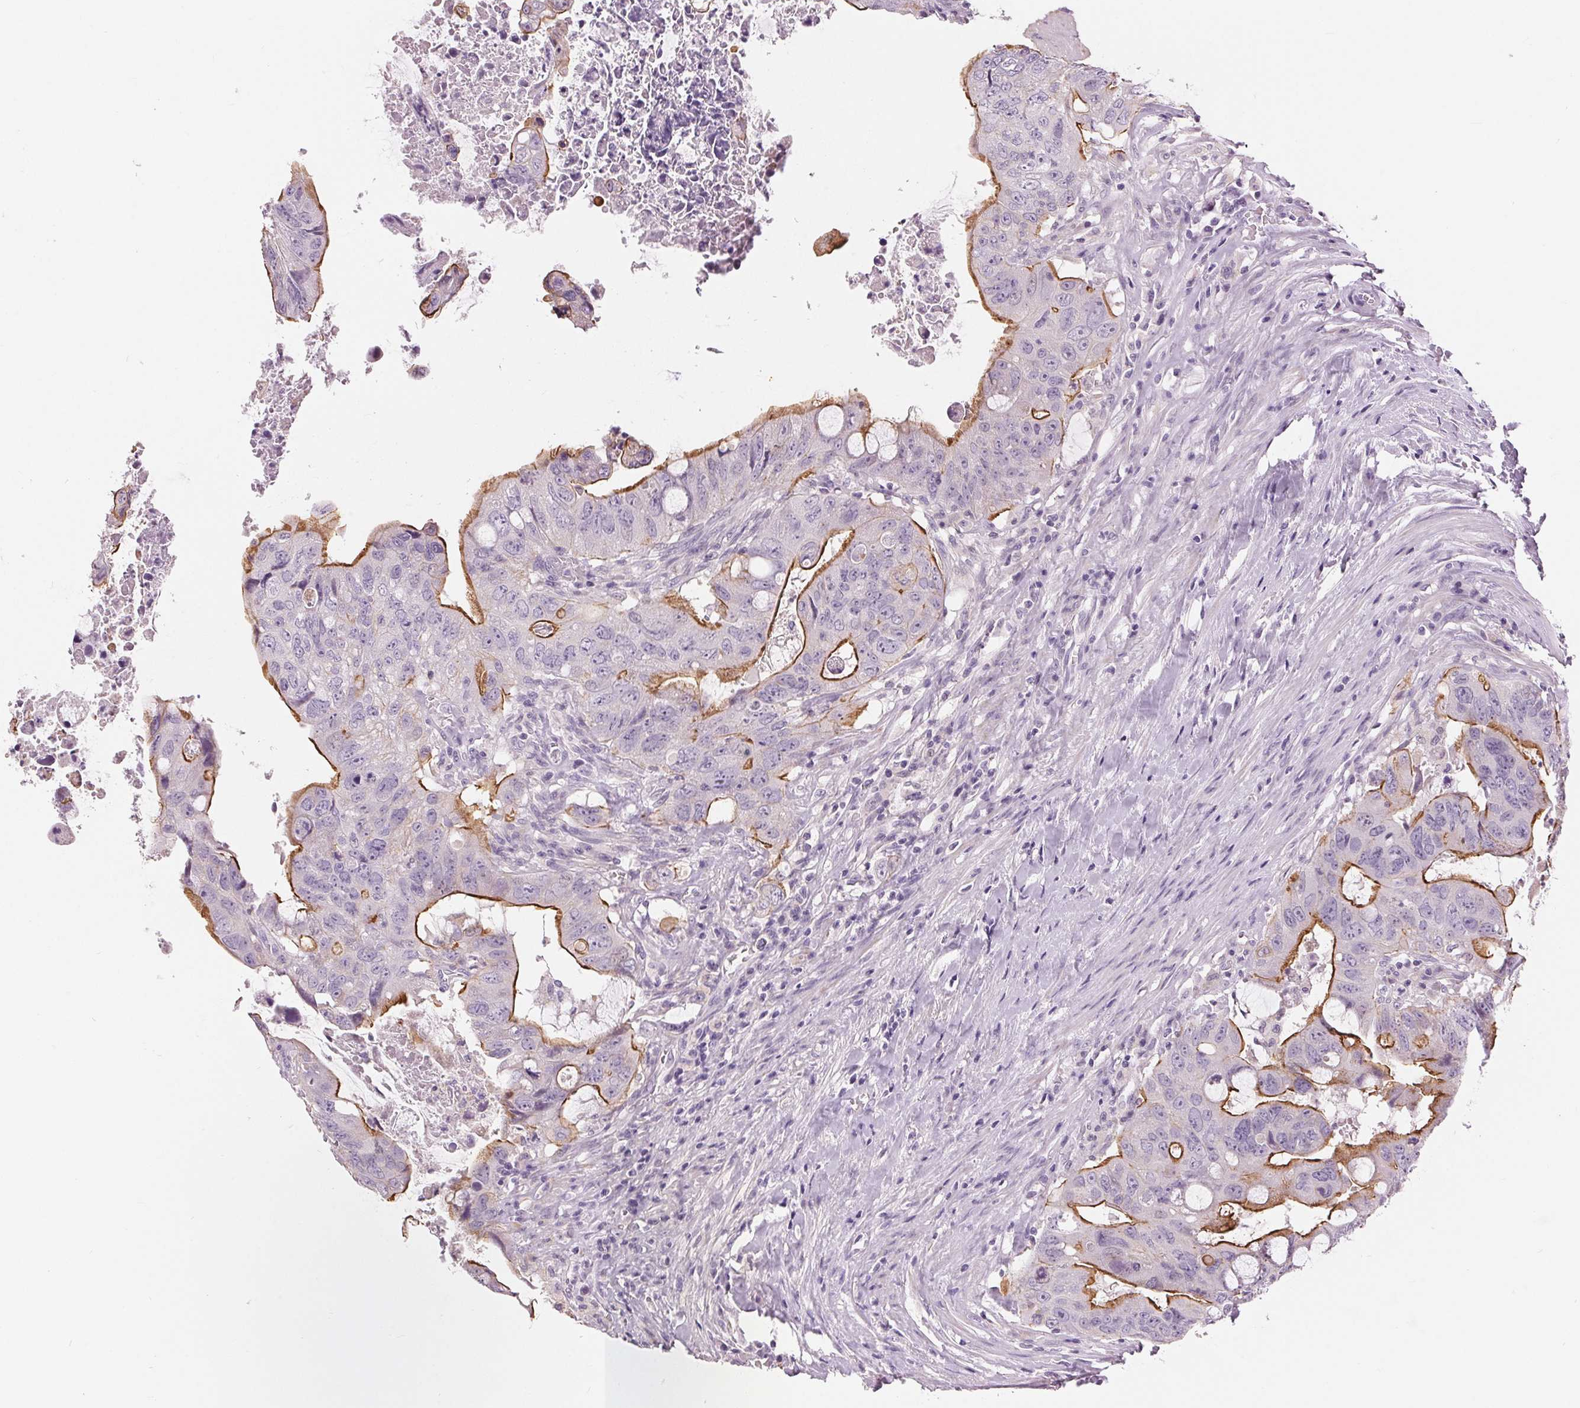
{"staining": {"intensity": "strong", "quantity": "25%-75%", "location": "cytoplasmic/membranous"}, "tissue": "colorectal cancer", "cell_type": "Tumor cells", "image_type": "cancer", "snomed": [{"axis": "morphology", "description": "Adenocarcinoma, NOS"}, {"axis": "topography", "description": "Colon"}], "caption": "An immunohistochemistry image of tumor tissue is shown. Protein staining in brown shows strong cytoplasmic/membranous positivity in colorectal adenocarcinoma within tumor cells.", "gene": "MISP", "patient": {"sex": "male", "age": 57}}